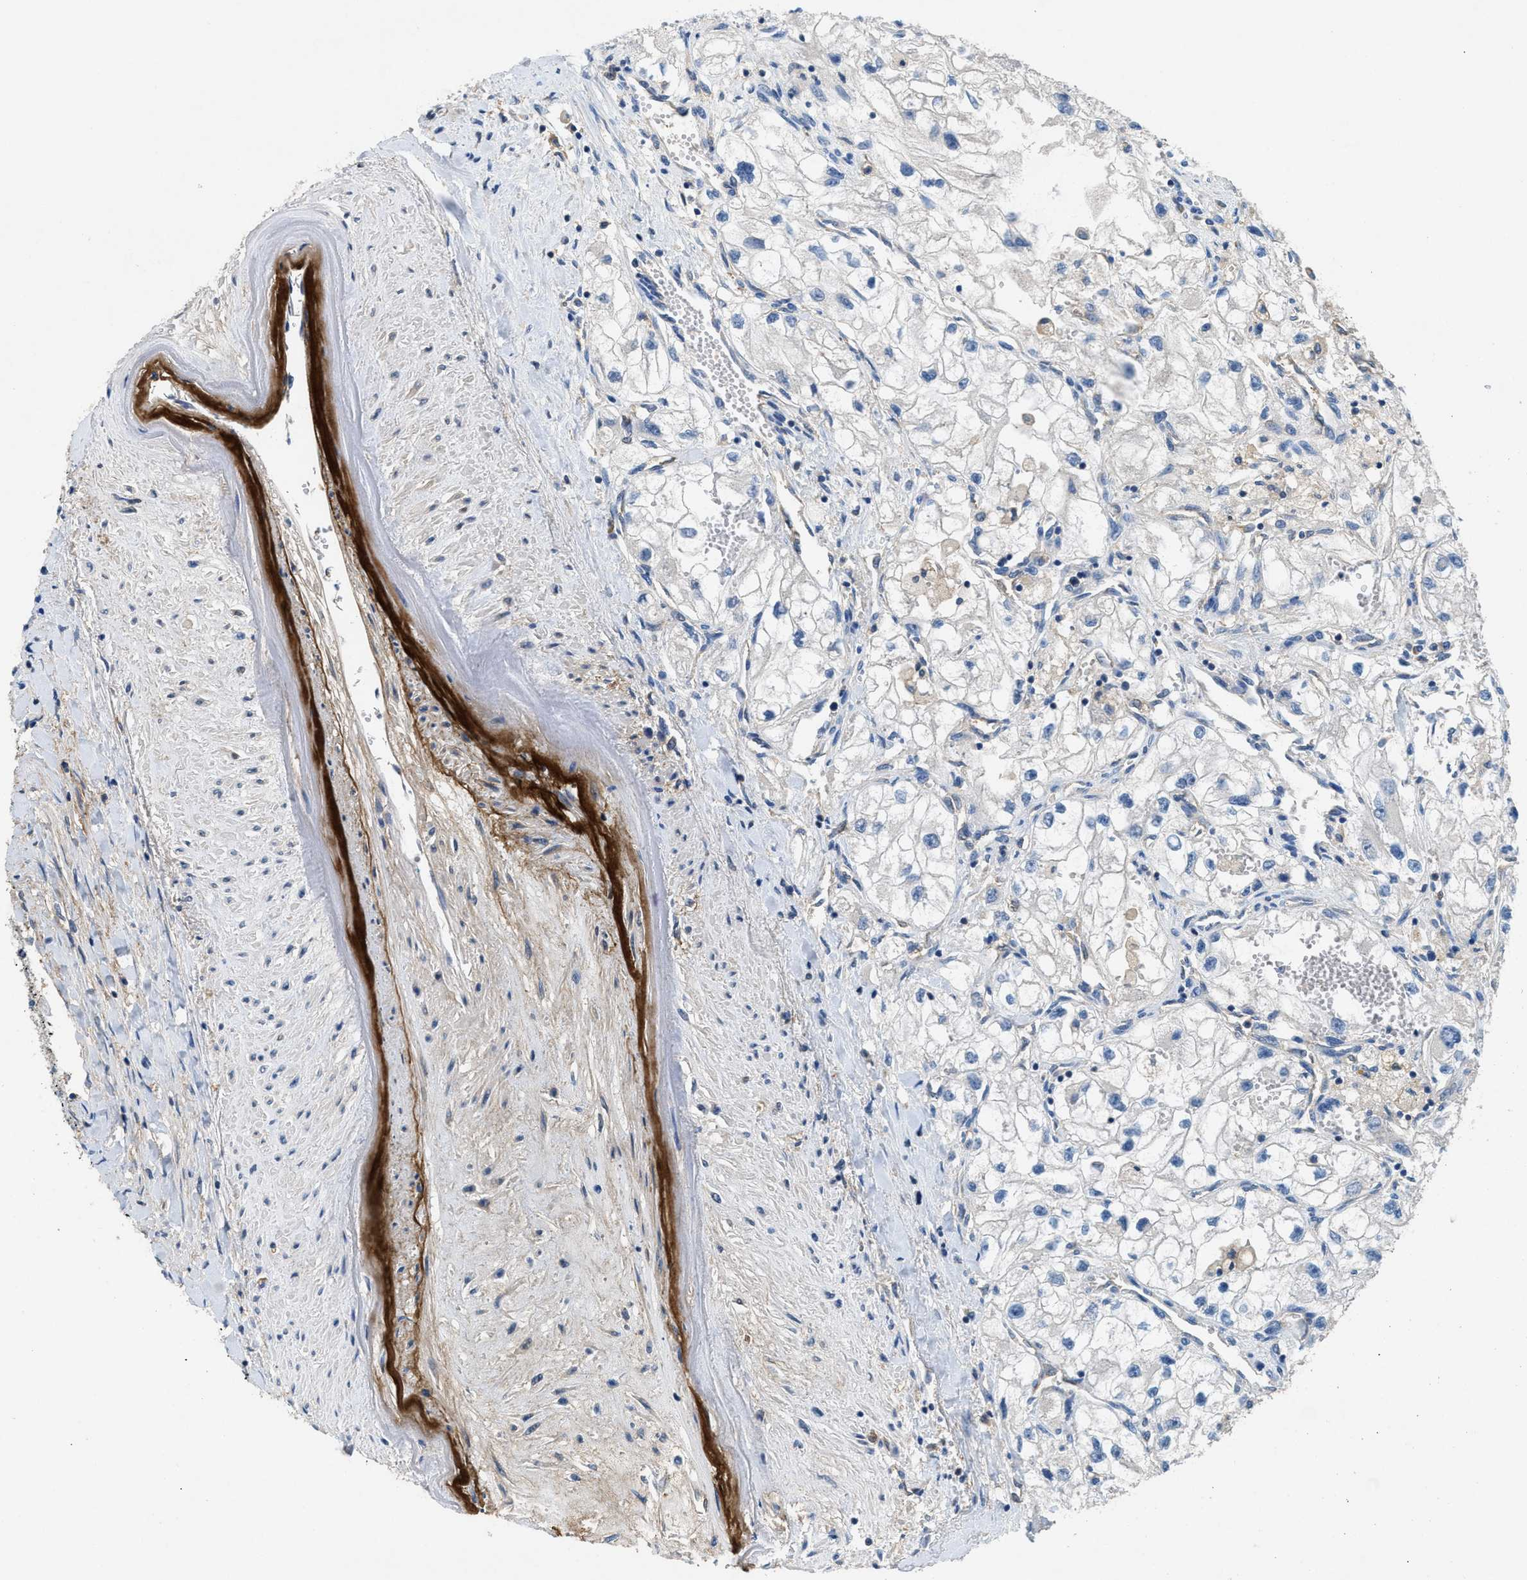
{"staining": {"intensity": "negative", "quantity": "none", "location": "none"}, "tissue": "renal cancer", "cell_type": "Tumor cells", "image_type": "cancer", "snomed": [{"axis": "morphology", "description": "Adenocarcinoma, NOS"}, {"axis": "topography", "description": "Kidney"}], "caption": "Protein analysis of adenocarcinoma (renal) exhibits no significant positivity in tumor cells.", "gene": "DGKE", "patient": {"sex": "female", "age": 70}}